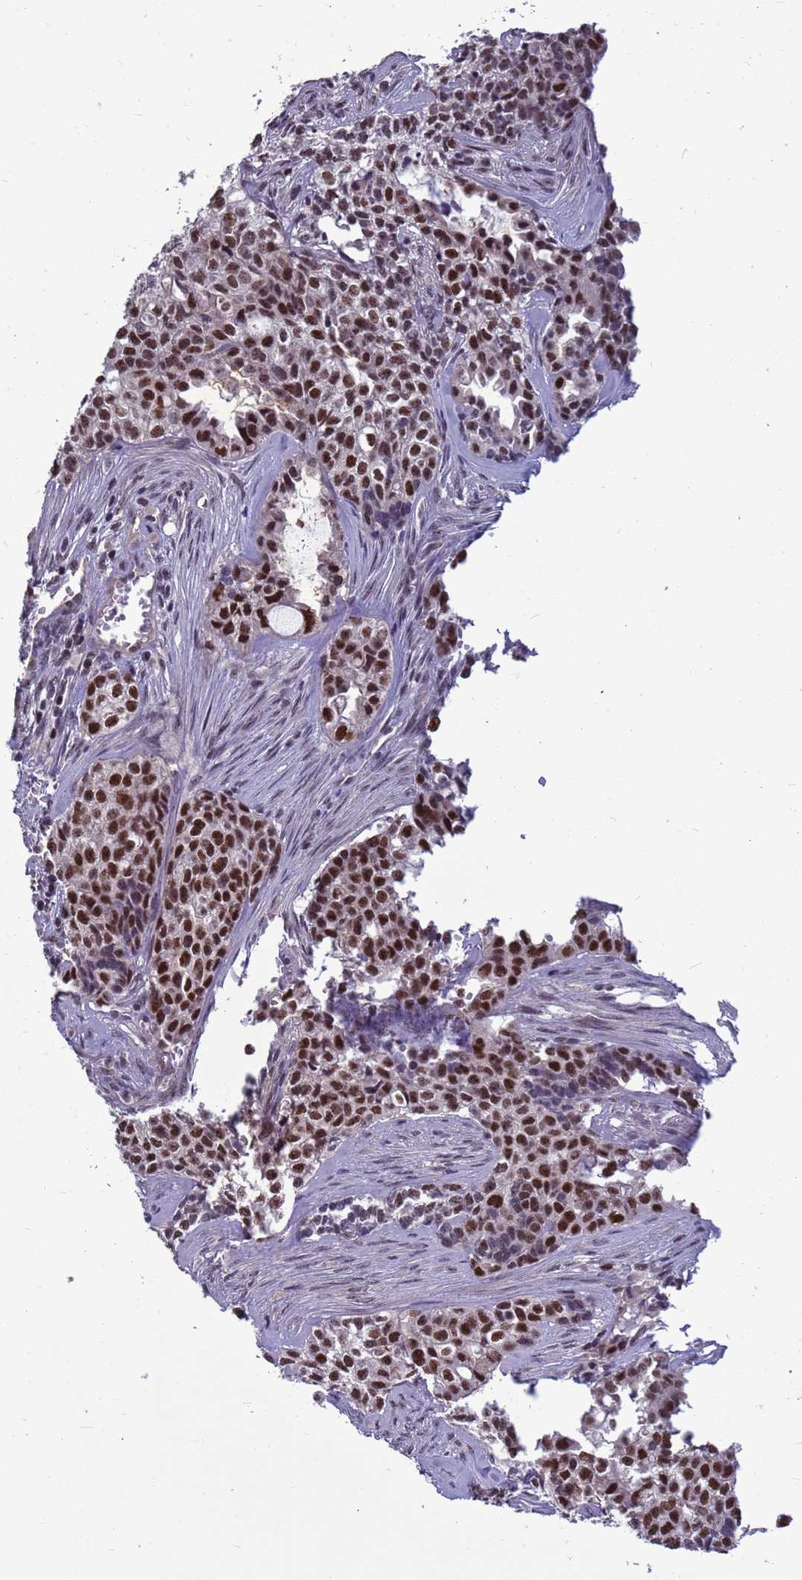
{"staining": {"intensity": "strong", "quantity": ">75%", "location": "nuclear"}, "tissue": "head and neck cancer", "cell_type": "Tumor cells", "image_type": "cancer", "snomed": [{"axis": "morphology", "description": "Adenocarcinoma, NOS"}, {"axis": "topography", "description": "Head-Neck"}], "caption": "Protein staining of adenocarcinoma (head and neck) tissue displays strong nuclear positivity in about >75% of tumor cells.", "gene": "NSL1", "patient": {"sex": "male", "age": 81}}